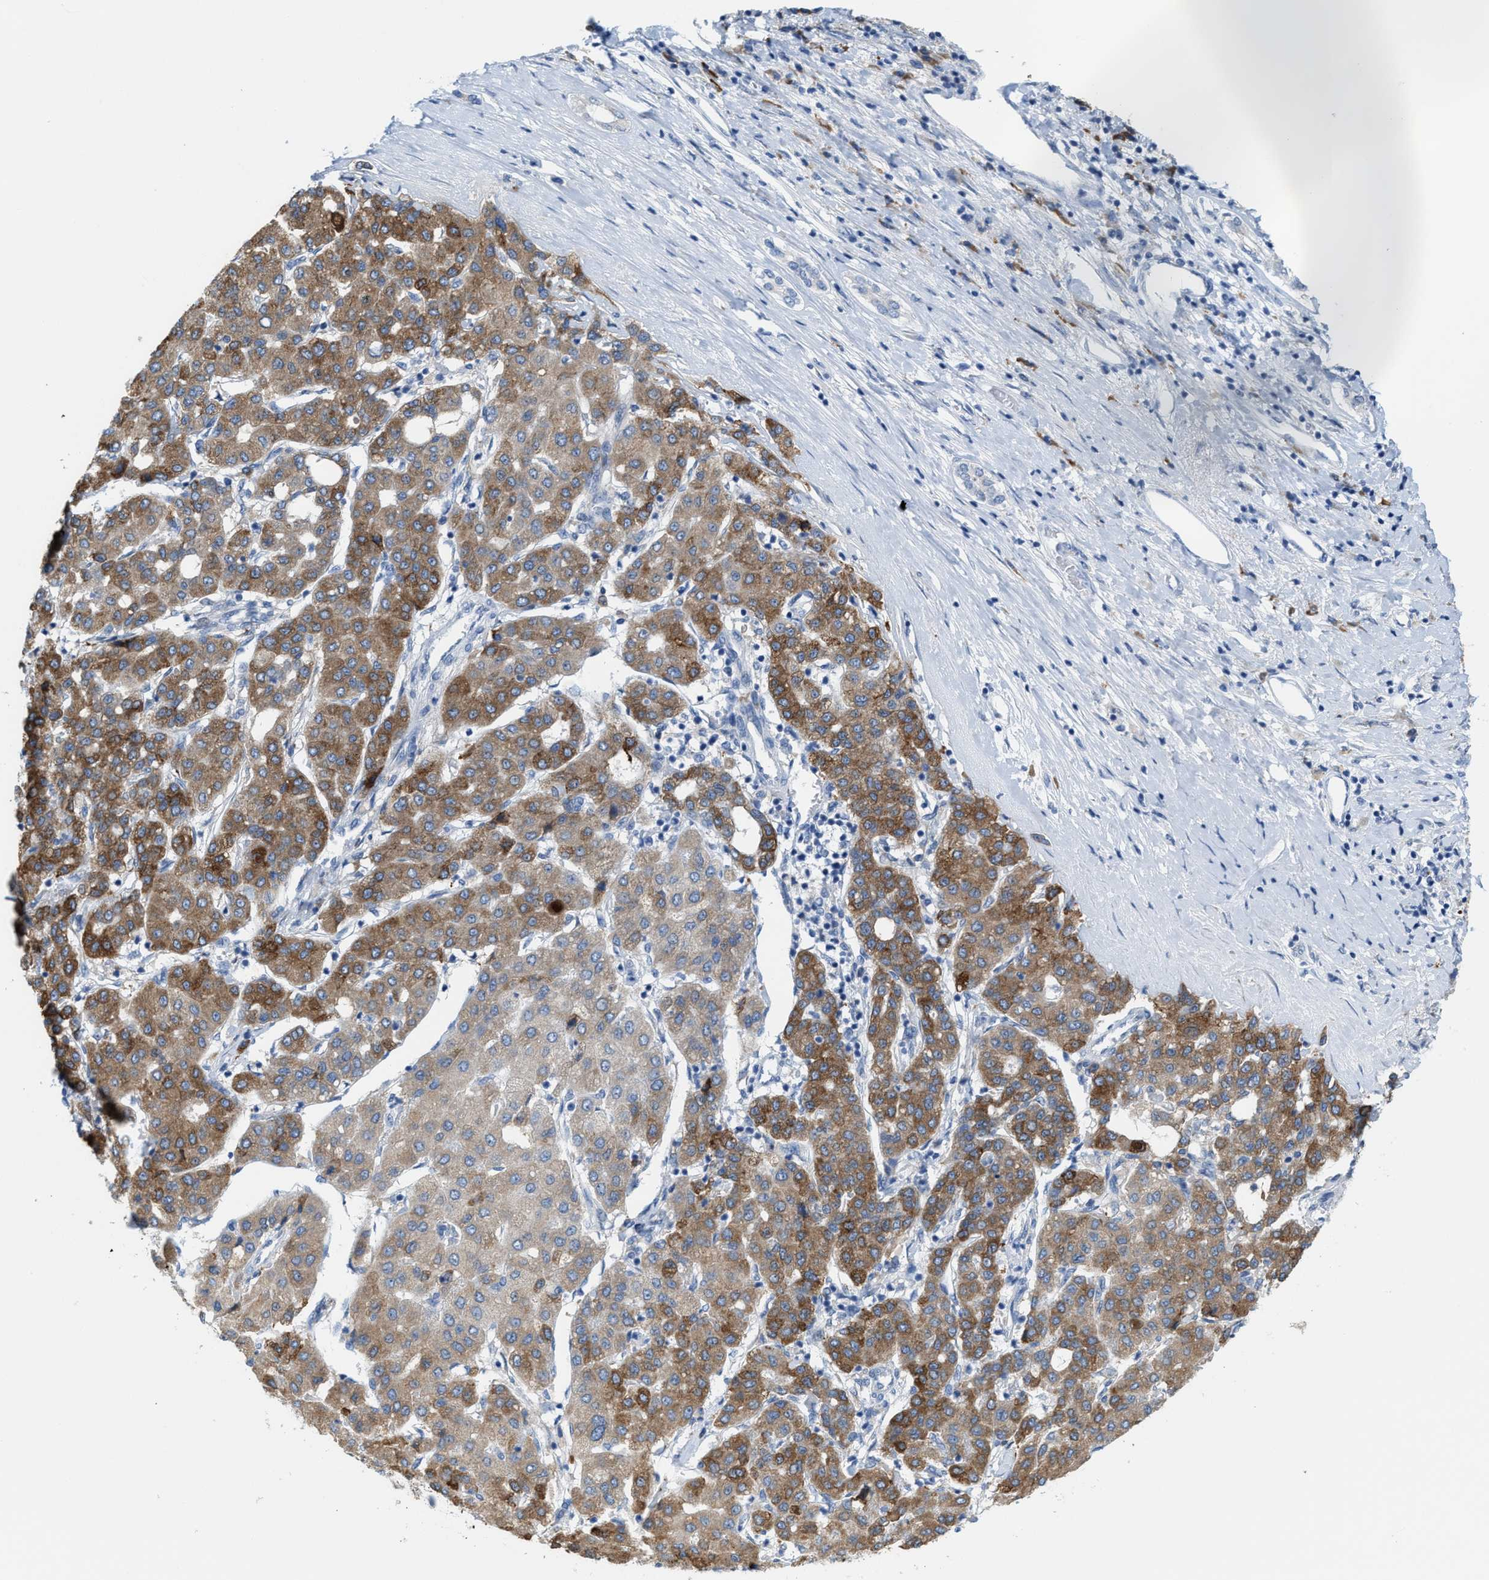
{"staining": {"intensity": "moderate", "quantity": ">75%", "location": "cytoplasmic/membranous"}, "tissue": "liver cancer", "cell_type": "Tumor cells", "image_type": "cancer", "snomed": [{"axis": "morphology", "description": "Carcinoma, Hepatocellular, NOS"}, {"axis": "topography", "description": "Liver"}], "caption": "IHC image of liver hepatocellular carcinoma stained for a protein (brown), which shows medium levels of moderate cytoplasmic/membranous positivity in about >75% of tumor cells.", "gene": "KIFC3", "patient": {"sex": "male", "age": 65}}